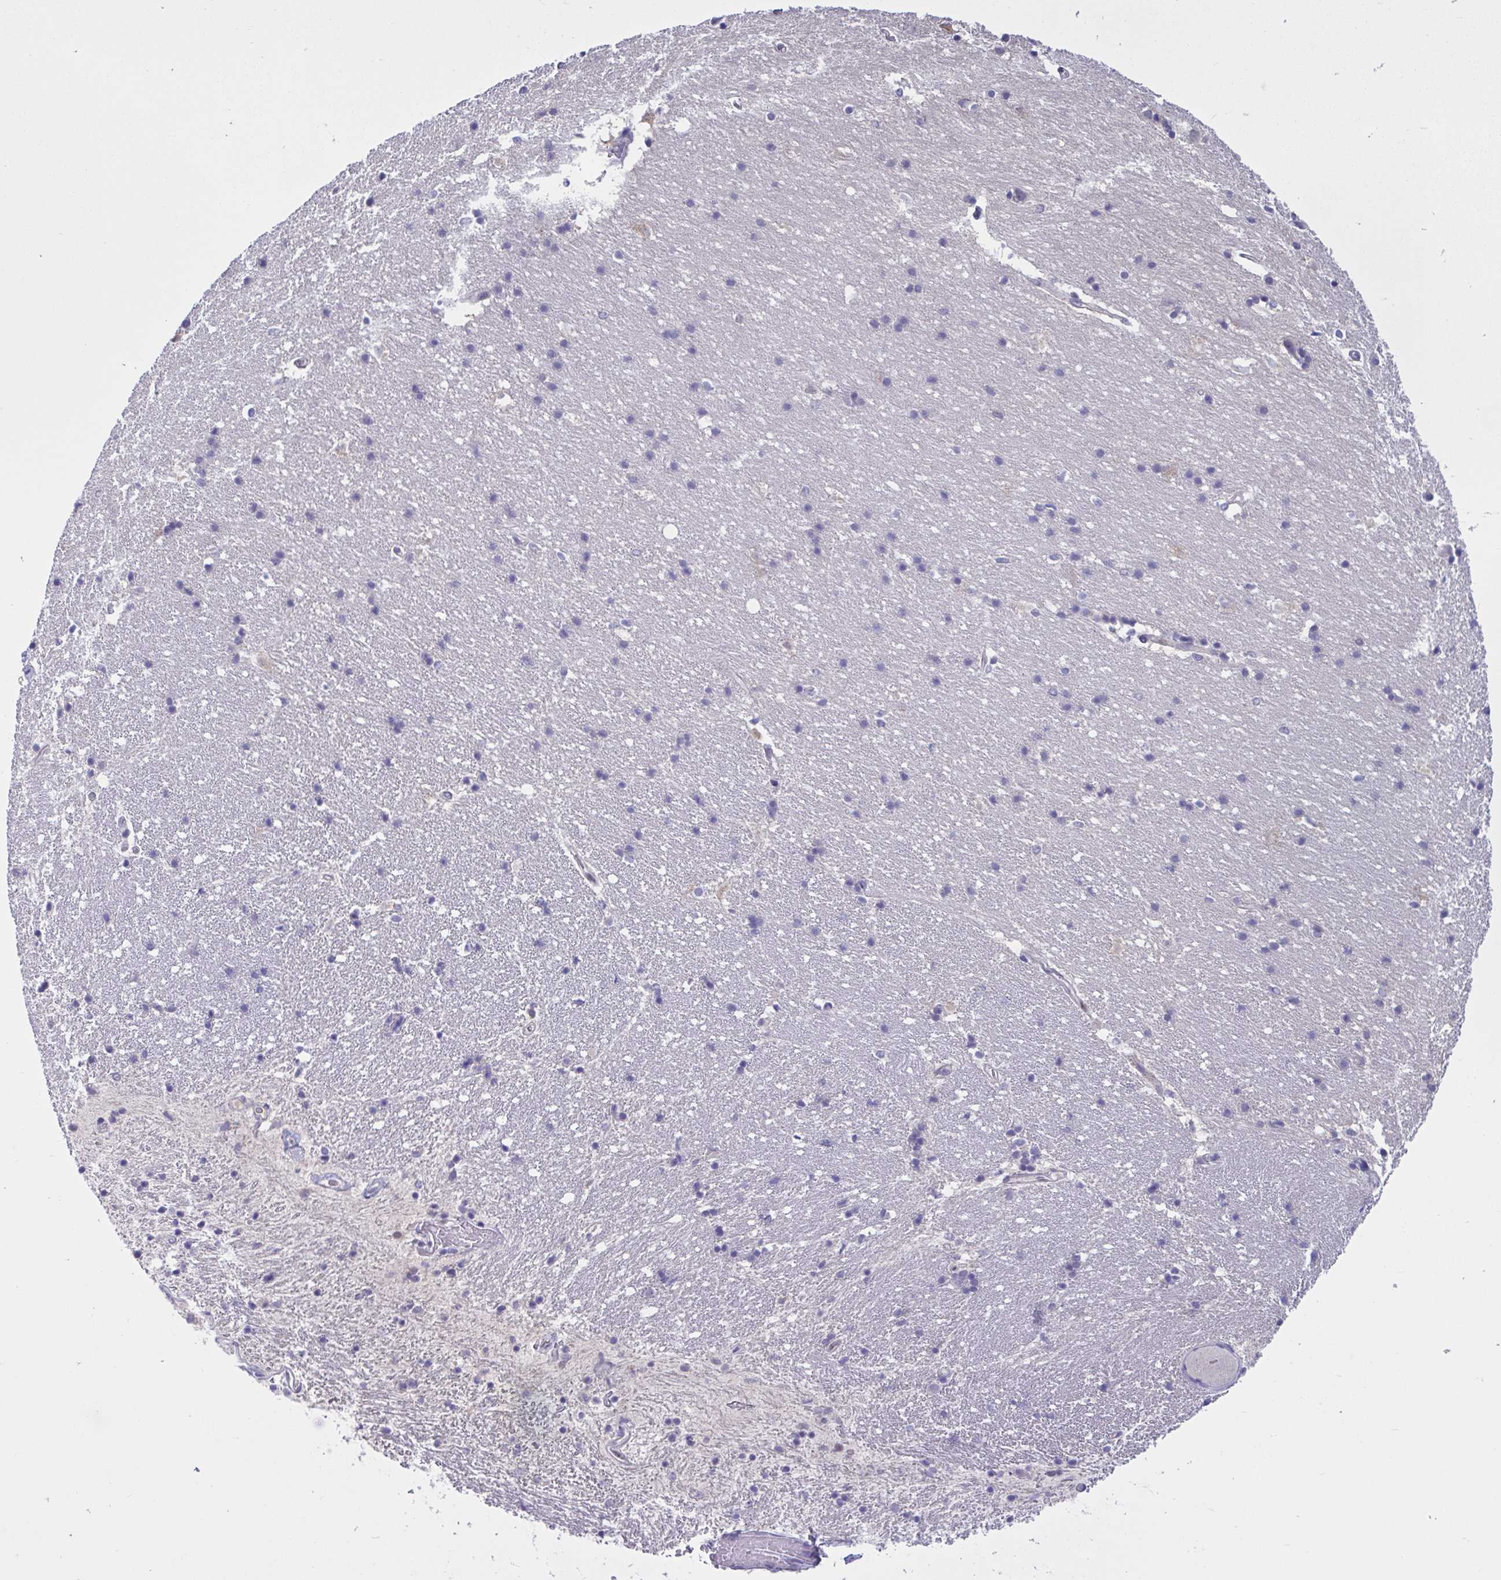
{"staining": {"intensity": "negative", "quantity": "none", "location": "none"}, "tissue": "hippocampus", "cell_type": "Glial cells", "image_type": "normal", "snomed": [{"axis": "morphology", "description": "Normal tissue, NOS"}, {"axis": "topography", "description": "Hippocampus"}], "caption": "IHC of normal human hippocampus demonstrates no positivity in glial cells. The staining is performed using DAB brown chromogen with nuclei counter-stained in using hematoxylin.", "gene": "RBL1", "patient": {"sex": "male", "age": 63}}